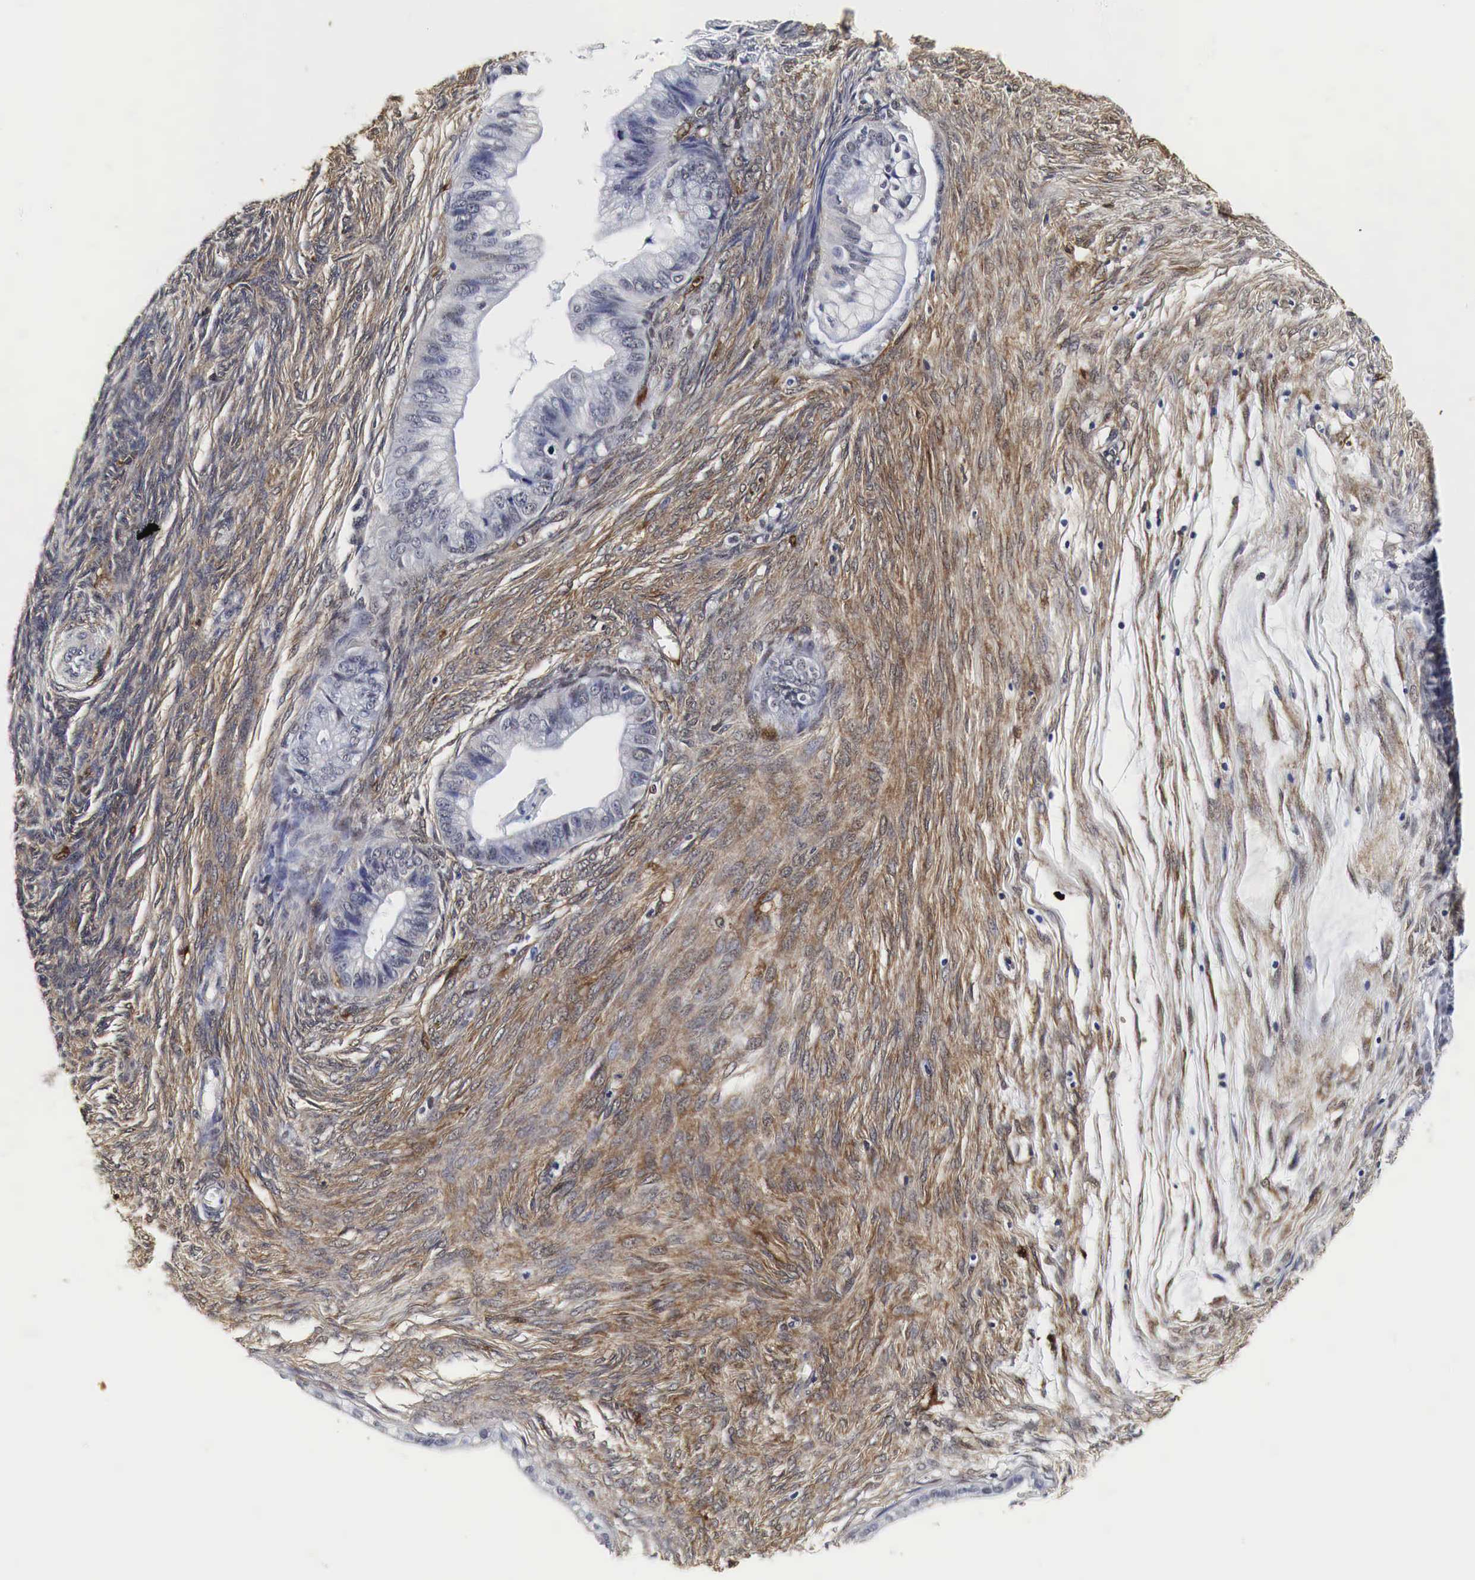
{"staining": {"intensity": "negative", "quantity": "none", "location": "none"}, "tissue": "ovarian cancer", "cell_type": "Tumor cells", "image_type": "cancer", "snomed": [{"axis": "morphology", "description": "Cystadenocarcinoma, mucinous, NOS"}, {"axis": "topography", "description": "Ovary"}], "caption": "Immunohistochemical staining of mucinous cystadenocarcinoma (ovarian) displays no significant expression in tumor cells. (Brightfield microscopy of DAB immunohistochemistry at high magnification).", "gene": "SPIN1", "patient": {"sex": "female", "age": 57}}